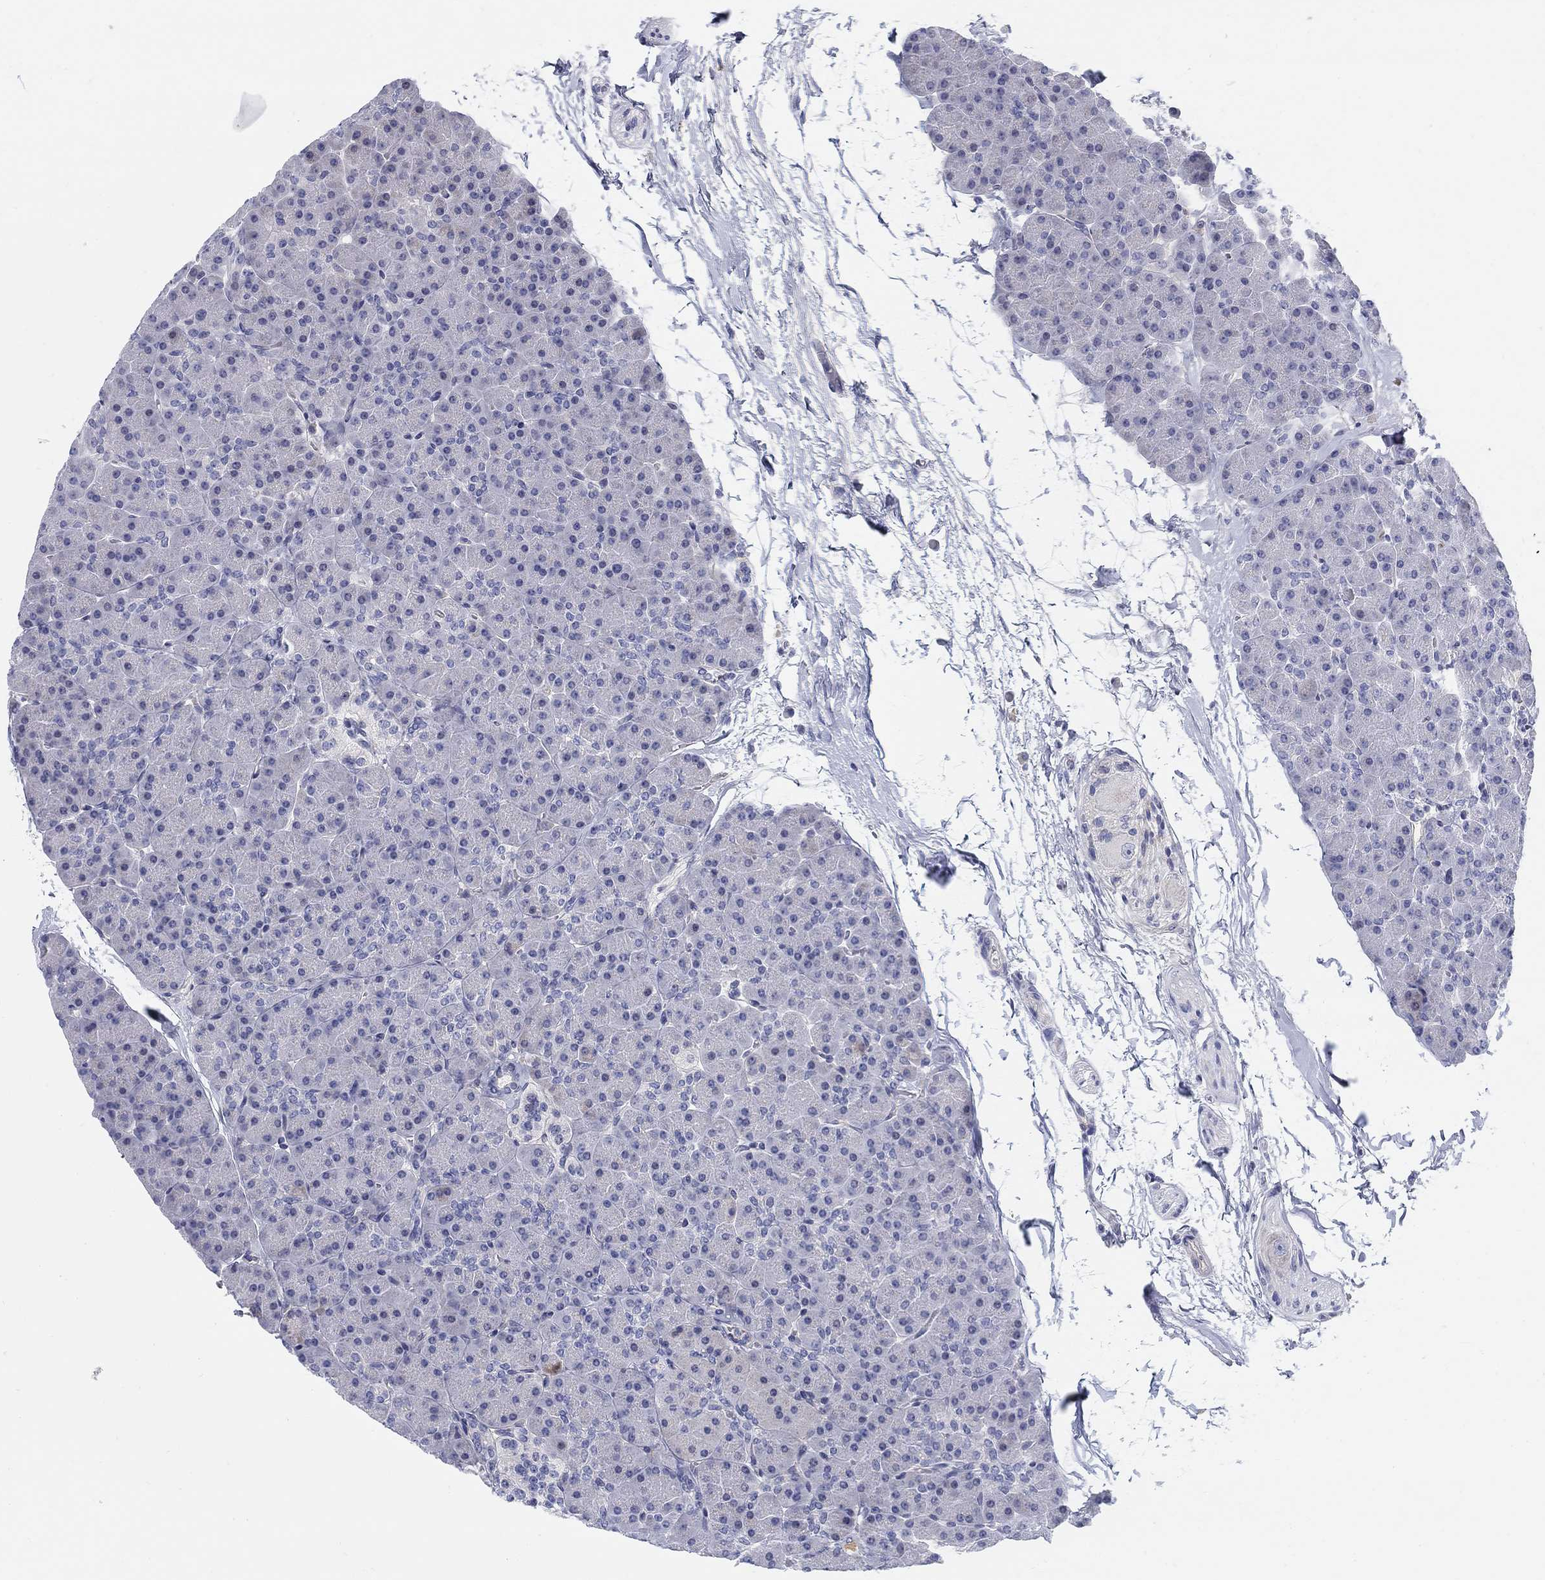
{"staining": {"intensity": "negative", "quantity": "none", "location": "none"}, "tissue": "pancreas", "cell_type": "Exocrine glandular cells", "image_type": "normal", "snomed": [{"axis": "morphology", "description": "Normal tissue, NOS"}, {"axis": "topography", "description": "Pancreas"}], "caption": "DAB (3,3'-diaminobenzidine) immunohistochemical staining of benign human pancreas displays no significant positivity in exocrine glandular cells. (IHC, brightfield microscopy, high magnification).", "gene": "HEATR4", "patient": {"sex": "female", "age": 44}}